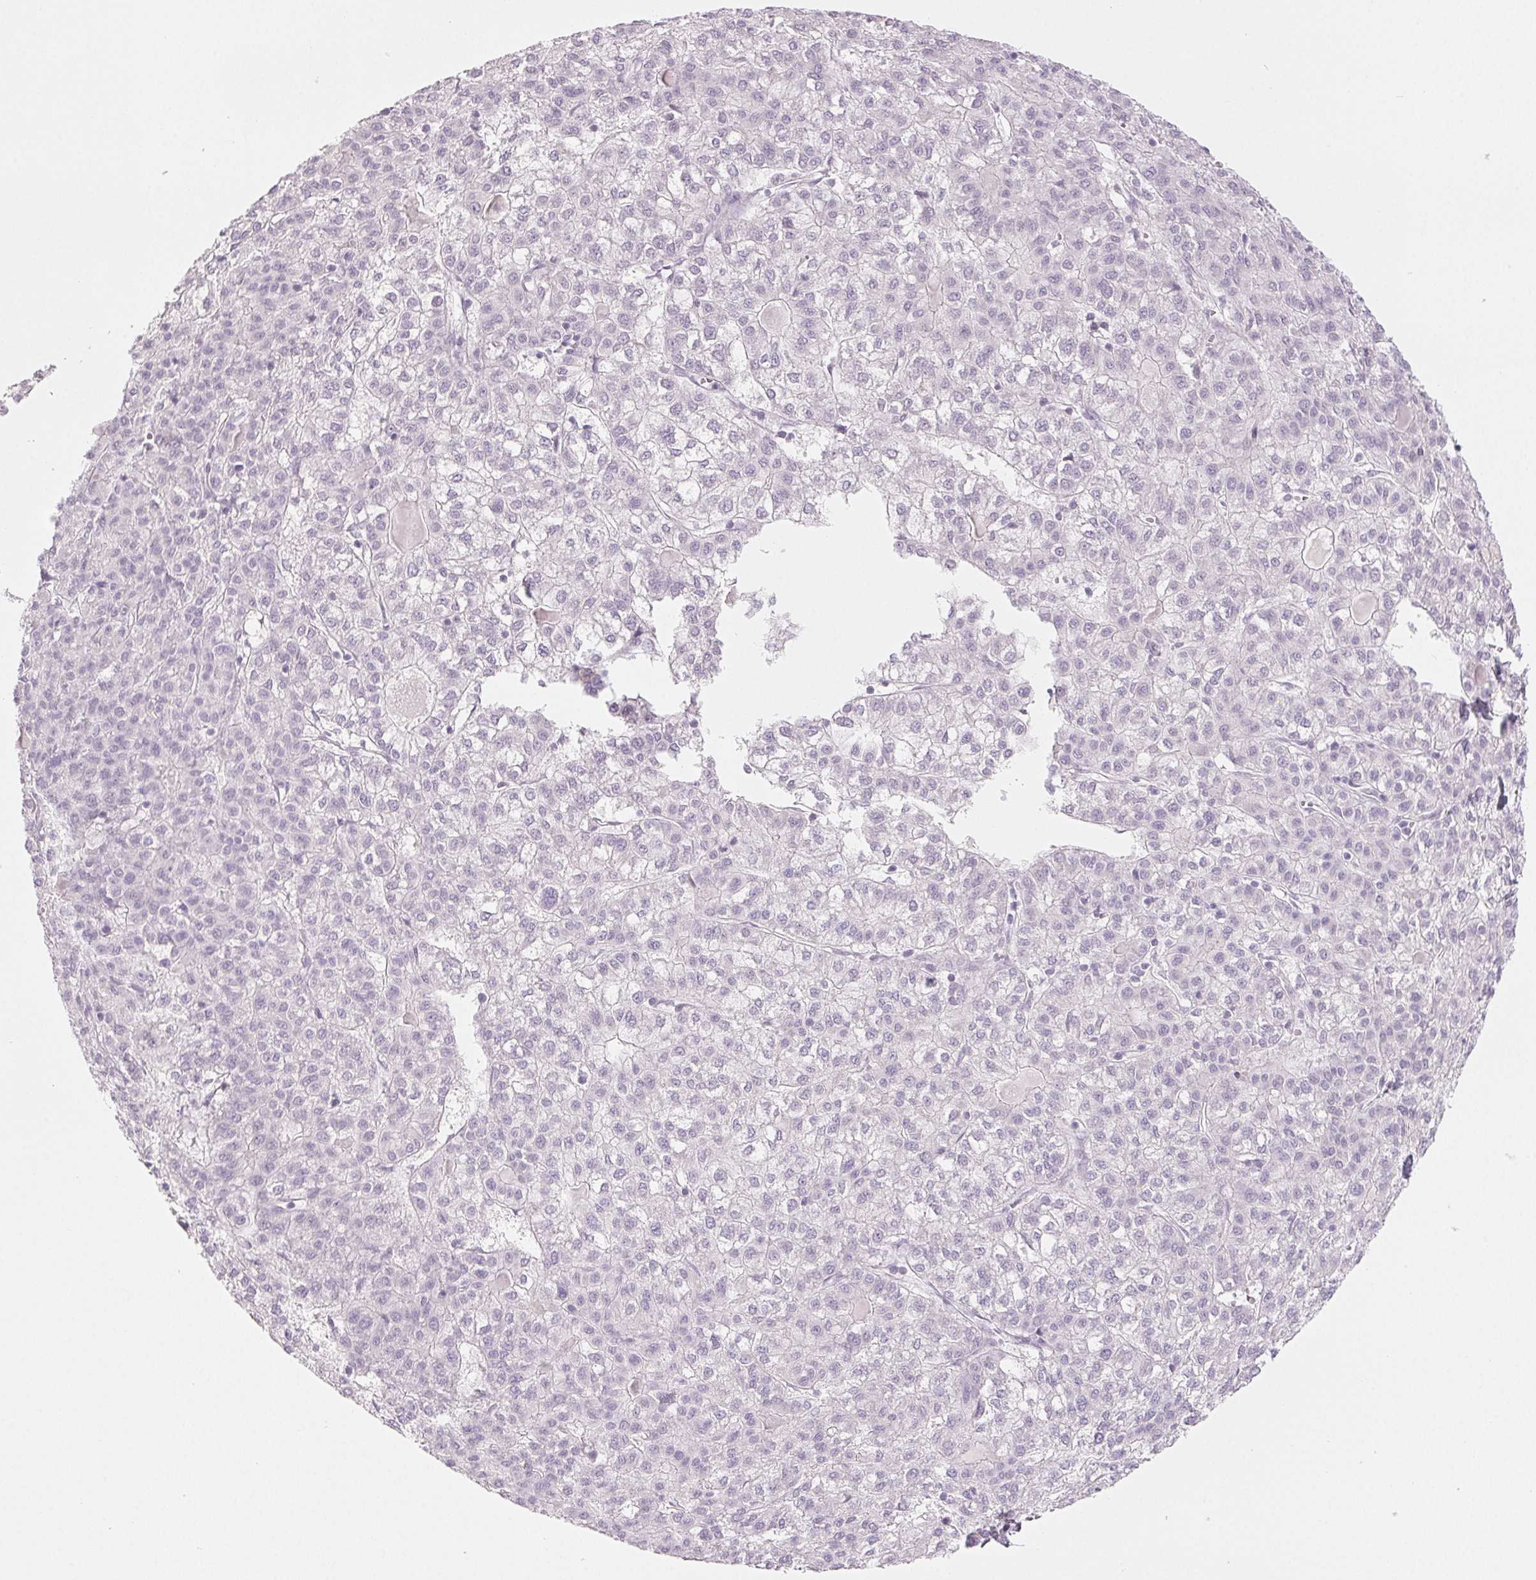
{"staining": {"intensity": "negative", "quantity": "none", "location": "none"}, "tissue": "liver cancer", "cell_type": "Tumor cells", "image_type": "cancer", "snomed": [{"axis": "morphology", "description": "Carcinoma, Hepatocellular, NOS"}, {"axis": "topography", "description": "Liver"}], "caption": "Image shows no significant protein expression in tumor cells of liver hepatocellular carcinoma.", "gene": "COL7A1", "patient": {"sex": "female", "age": 43}}